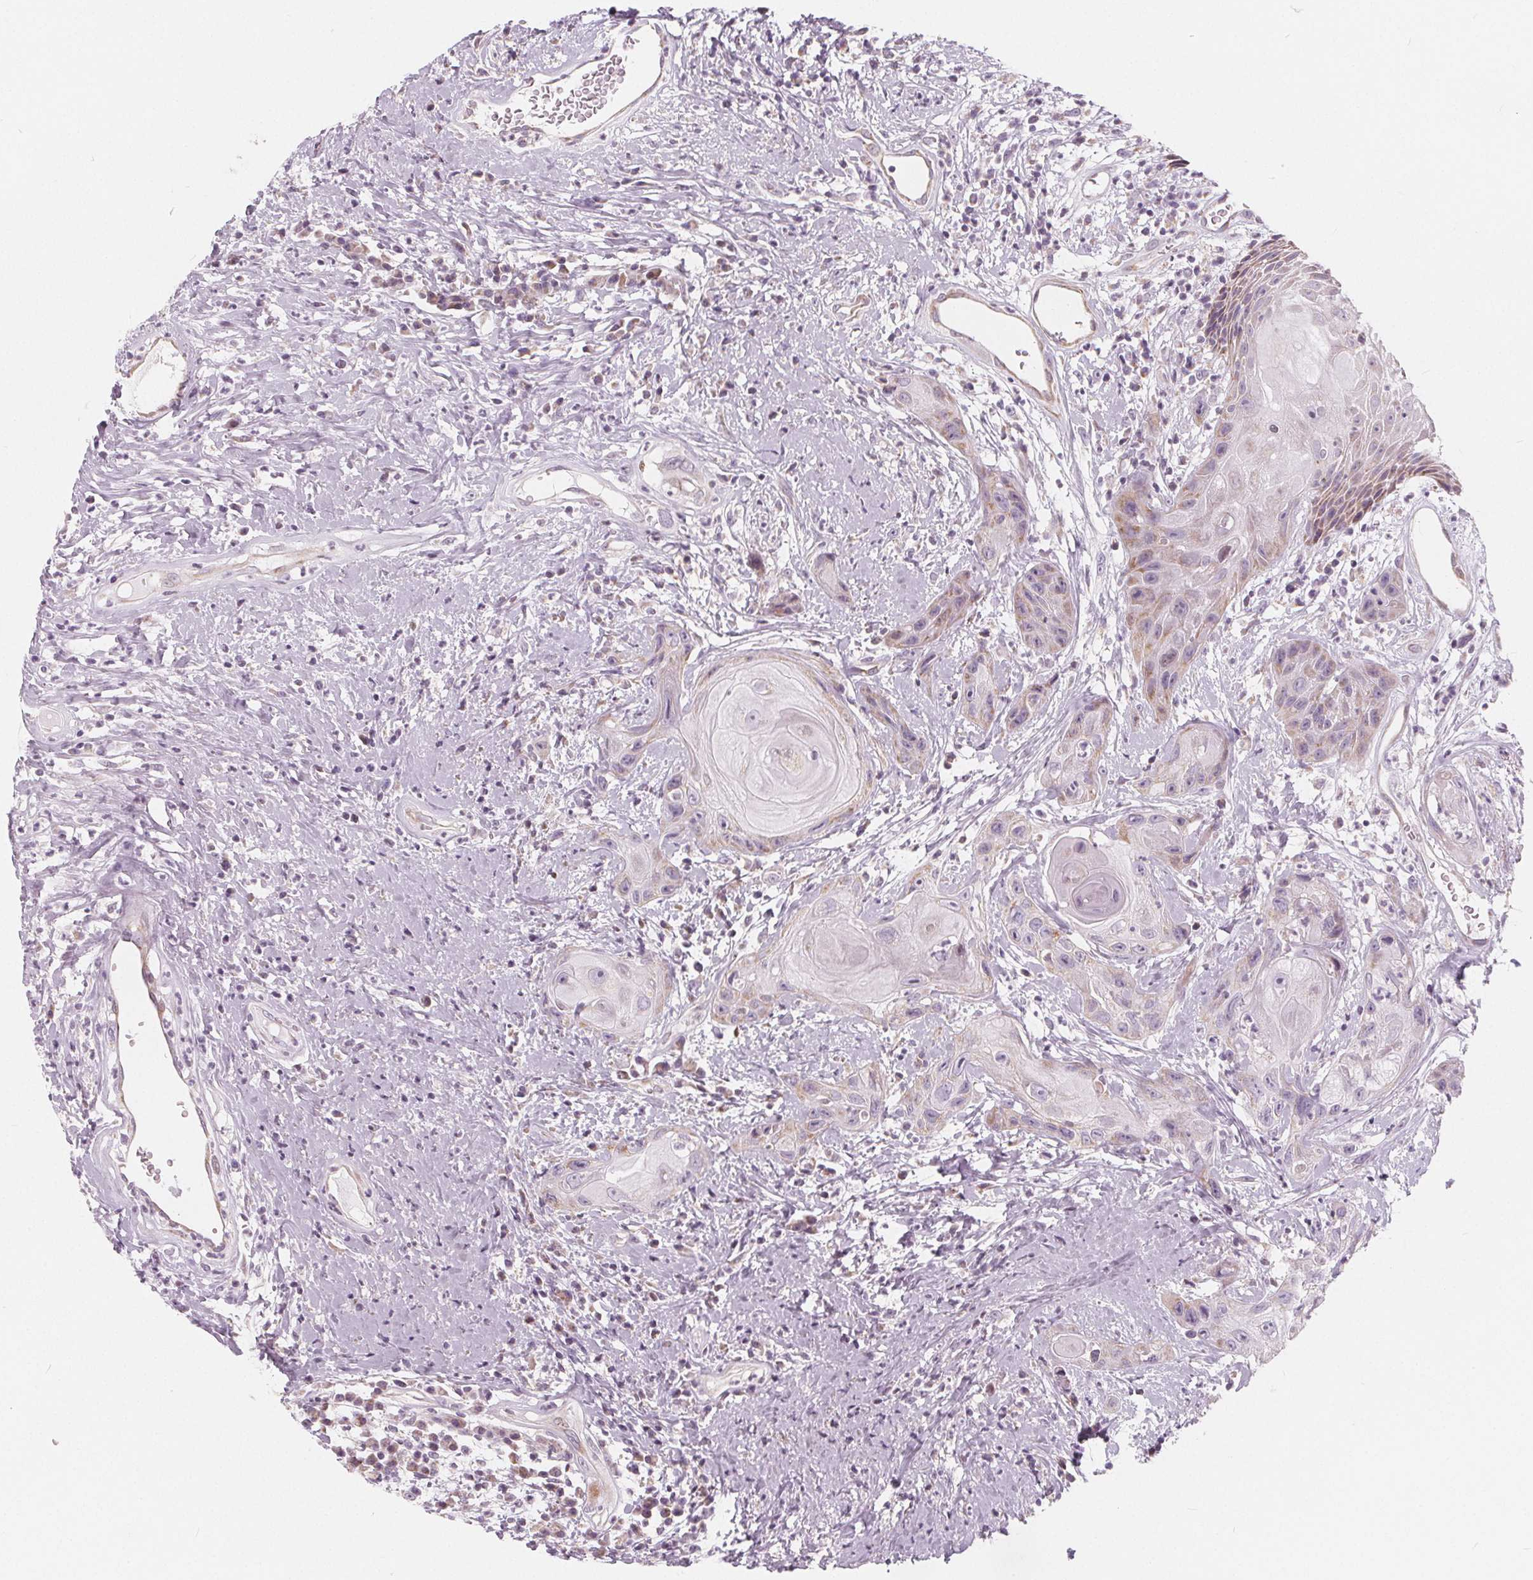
{"staining": {"intensity": "weak", "quantity": "<25%", "location": "cytoplasmic/membranous"}, "tissue": "head and neck cancer", "cell_type": "Tumor cells", "image_type": "cancer", "snomed": [{"axis": "morphology", "description": "Squamous cell carcinoma, NOS"}, {"axis": "topography", "description": "Head-Neck"}], "caption": "Histopathology image shows no significant protein expression in tumor cells of head and neck cancer. (IHC, brightfield microscopy, high magnification).", "gene": "NUP210L", "patient": {"sex": "male", "age": 57}}